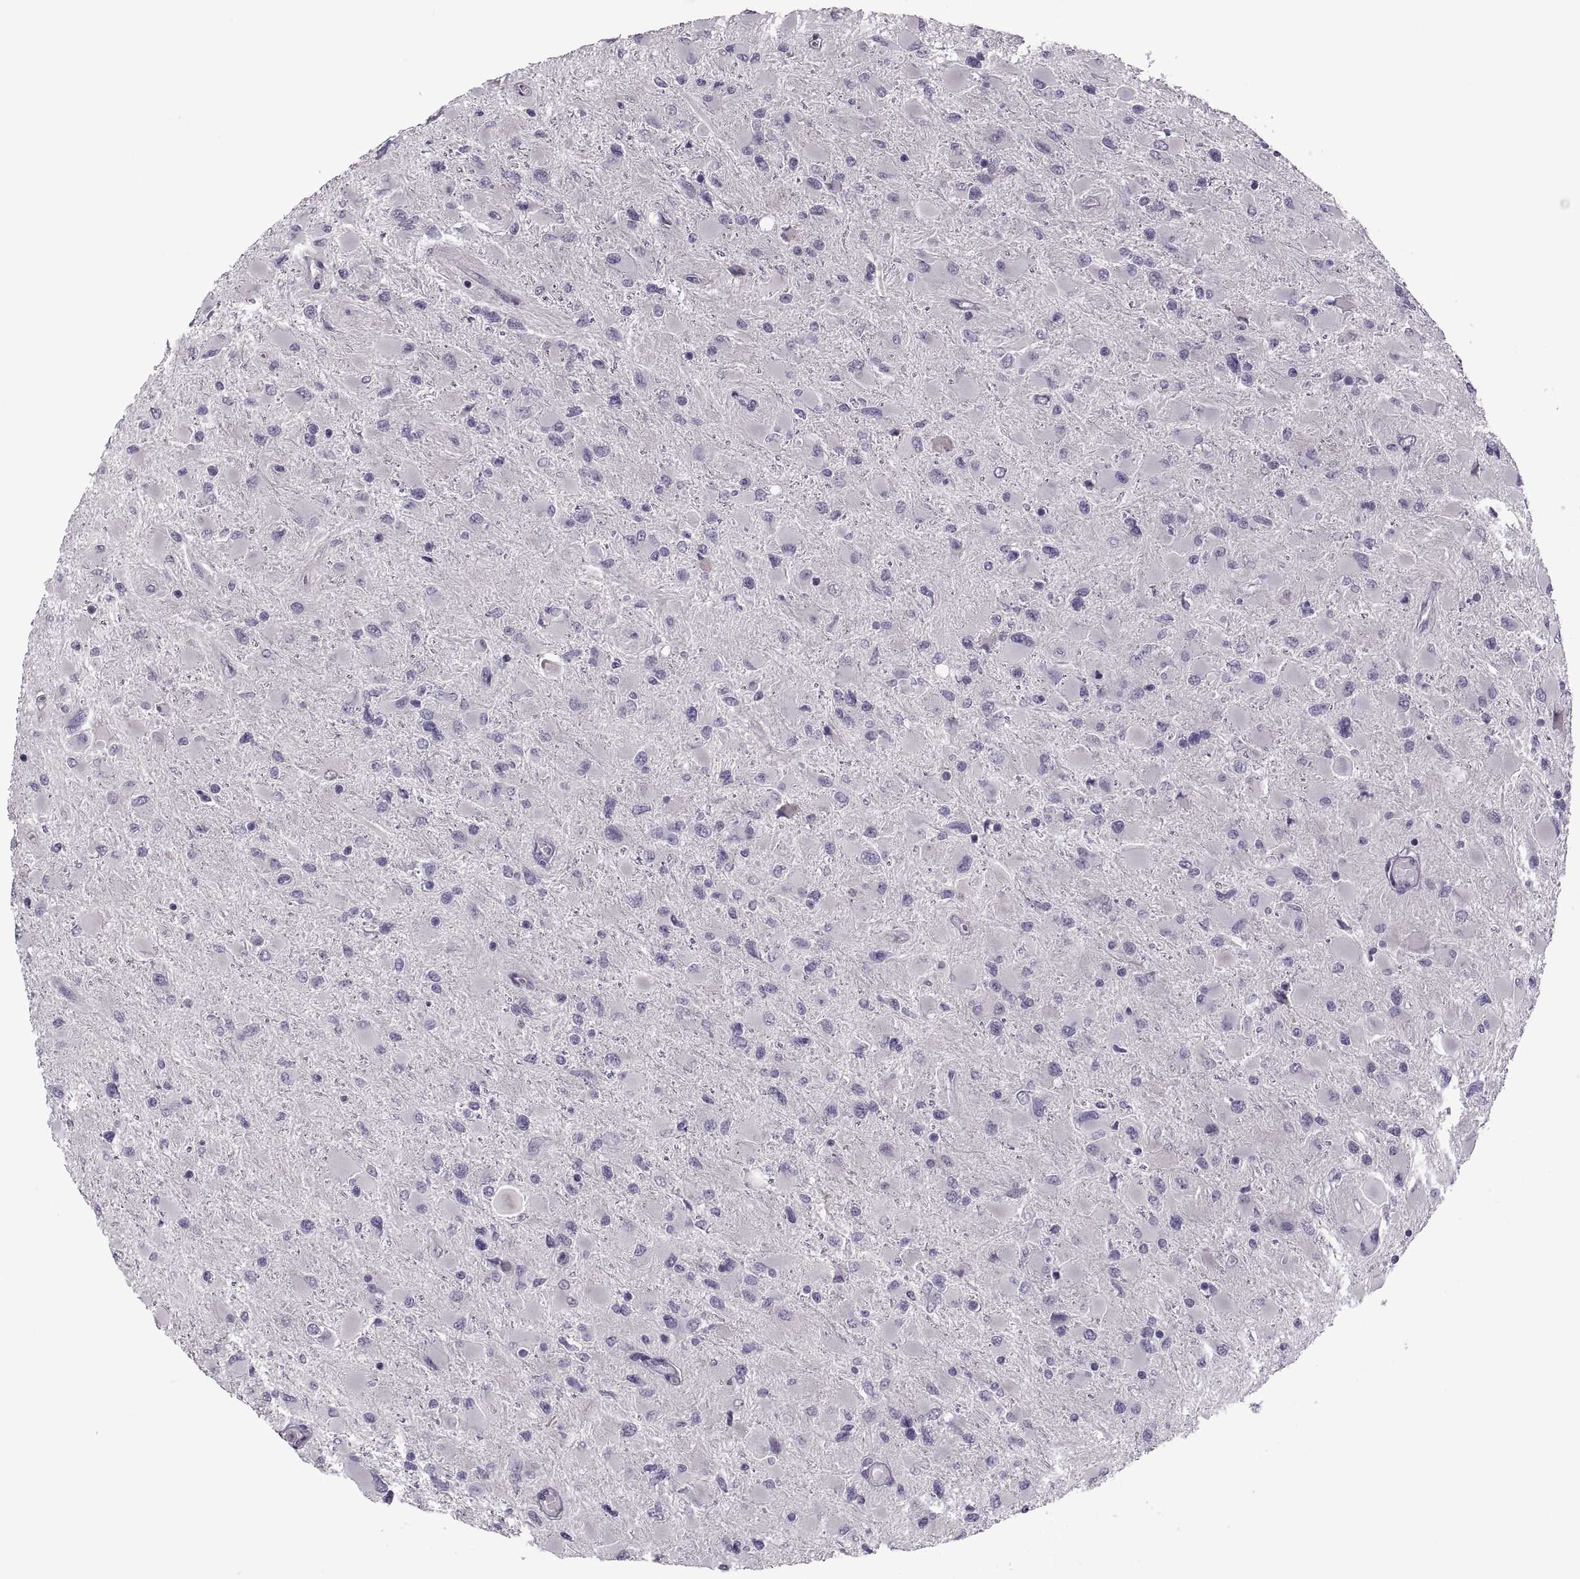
{"staining": {"intensity": "negative", "quantity": "none", "location": "none"}, "tissue": "glioma", "cell_type": "Tumor cells", "image_type": "cancer", "snomed": [{"axis": "morphology", "description": "Glioma, malignant, High grade"}, {"axis": "topography", "description": "Cerebral cortex"}], "caption": "DAB immunohistochemical staining of human malignant high-grade glioma displays no significant expression in tumor cells.", "gene": "PRSS54", "patient": {"sex": "female", "age": 36}}